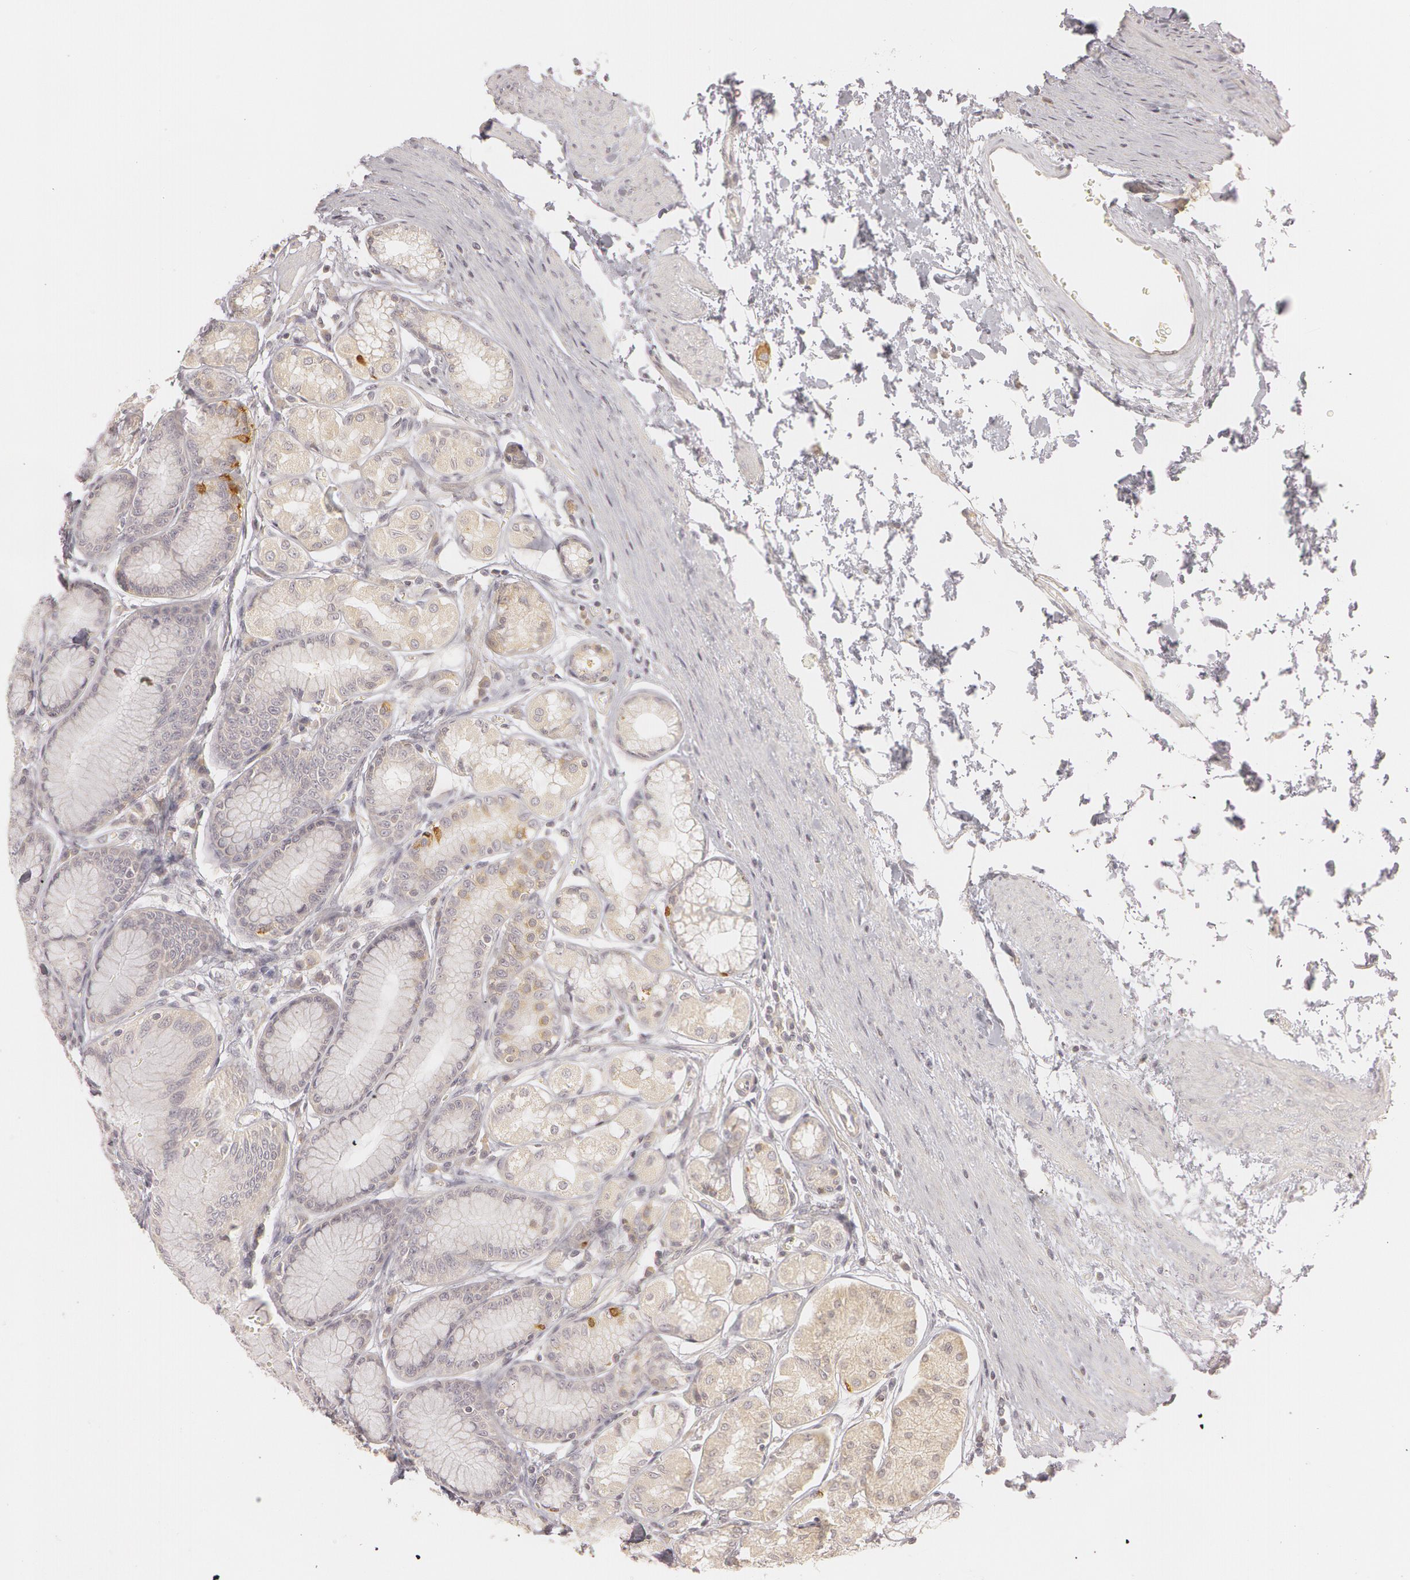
{"staining": {"intensity": "weak", "quantity": "<25%", "location": "cytoplasmic/membranous"}, "tissue": "stomach", "cell_type": "Glandular cells", "image_type": "normal", "snomed": [{"axis": "morphology", "description": "Normal tissue, NOS"}, {"axis": "topography", "description": "Stomach"}, {"axis": "topography", "description": "Stomach, lower"}], "caption": "High magnification brightfield microscopy of unremarkable stomach stained with DAB (3,3'-diaminobenzidine) (brown) and counterstained with hematoxylin (blue): glandular cells show no significant staining.", "gene": "RALGAPA1", "patient": {"sex": "male", "age": 76}}